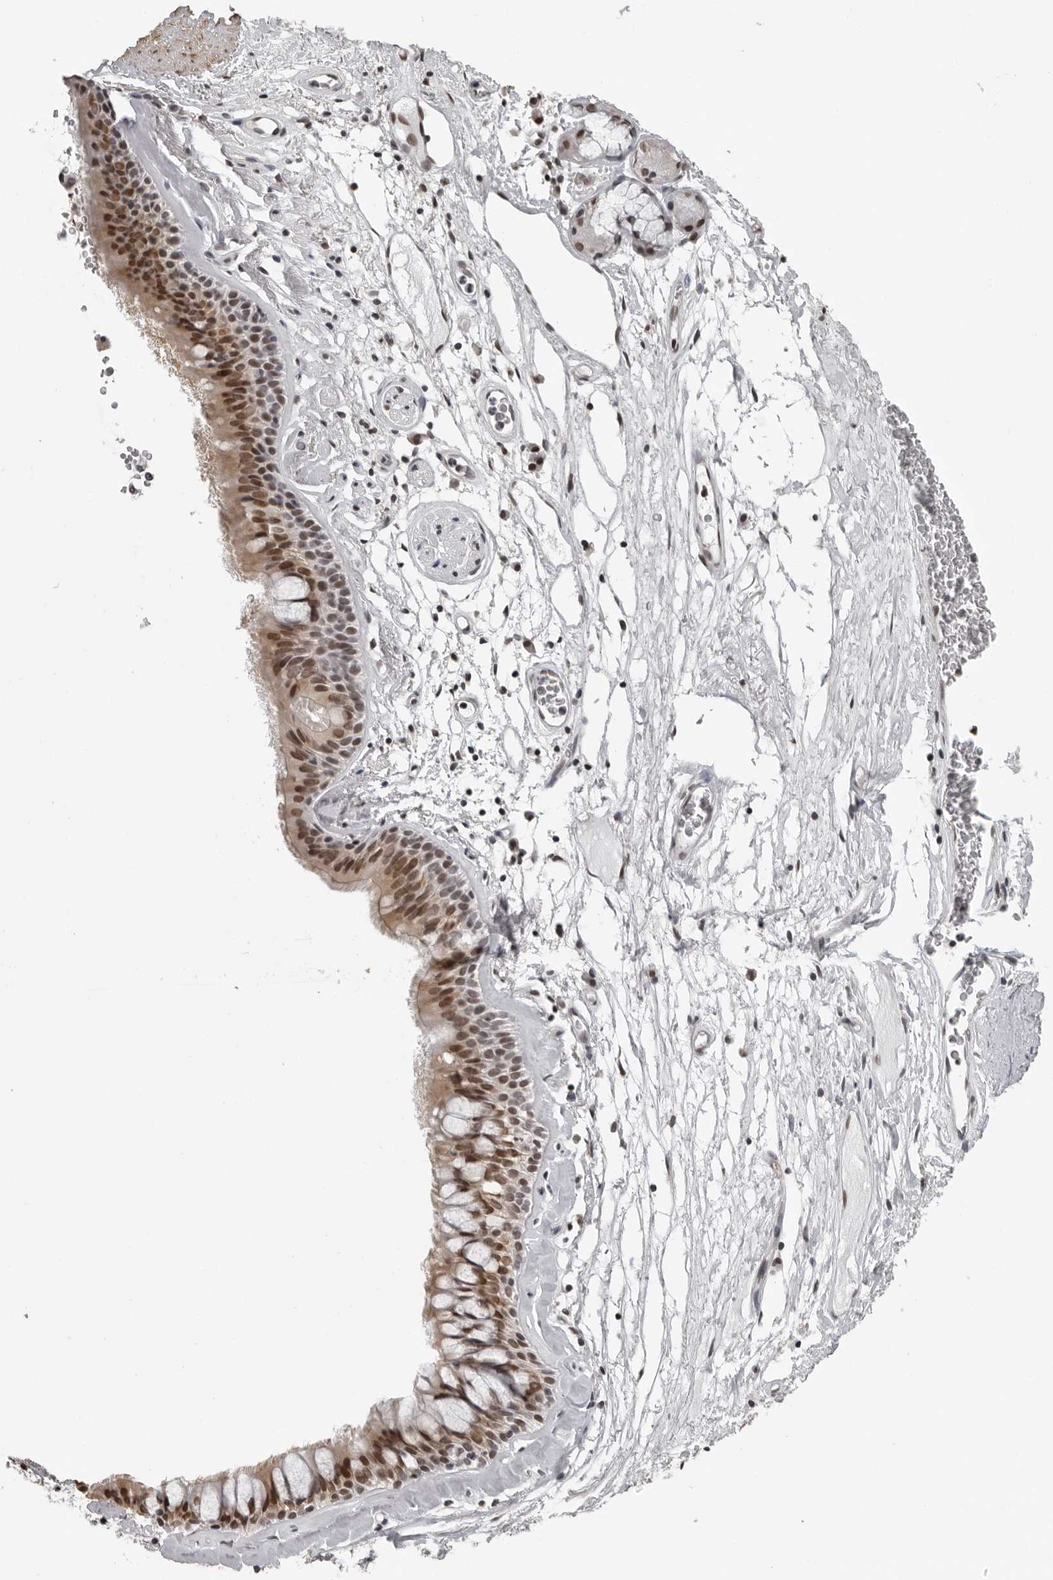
{"staining": {"intensity": "moderate", "quantity": ">75%", "location": "cytoplasmic/membranous,nuclear"}, "tissue": "bronchus", "cell_type": "Respiratory epithelial cells", "image_type": "normal", "snomed": [{"axis": "morphology", "description": "Normal tissue, NOS"}, {"axis": "topography", "description": "Cartilage tissue"}], "caption": "Immunohistochemistry of unremarkable bronchus reveals medium levels of moderate cytoplasmic/membranous,nuclear staining in approximately >75% of respiratory epithelial cells. The protein is shown in brown color, while the nuclei are stained blue.", "gene": "ORC1", "patient": {"sex": "female", "age": 63}}